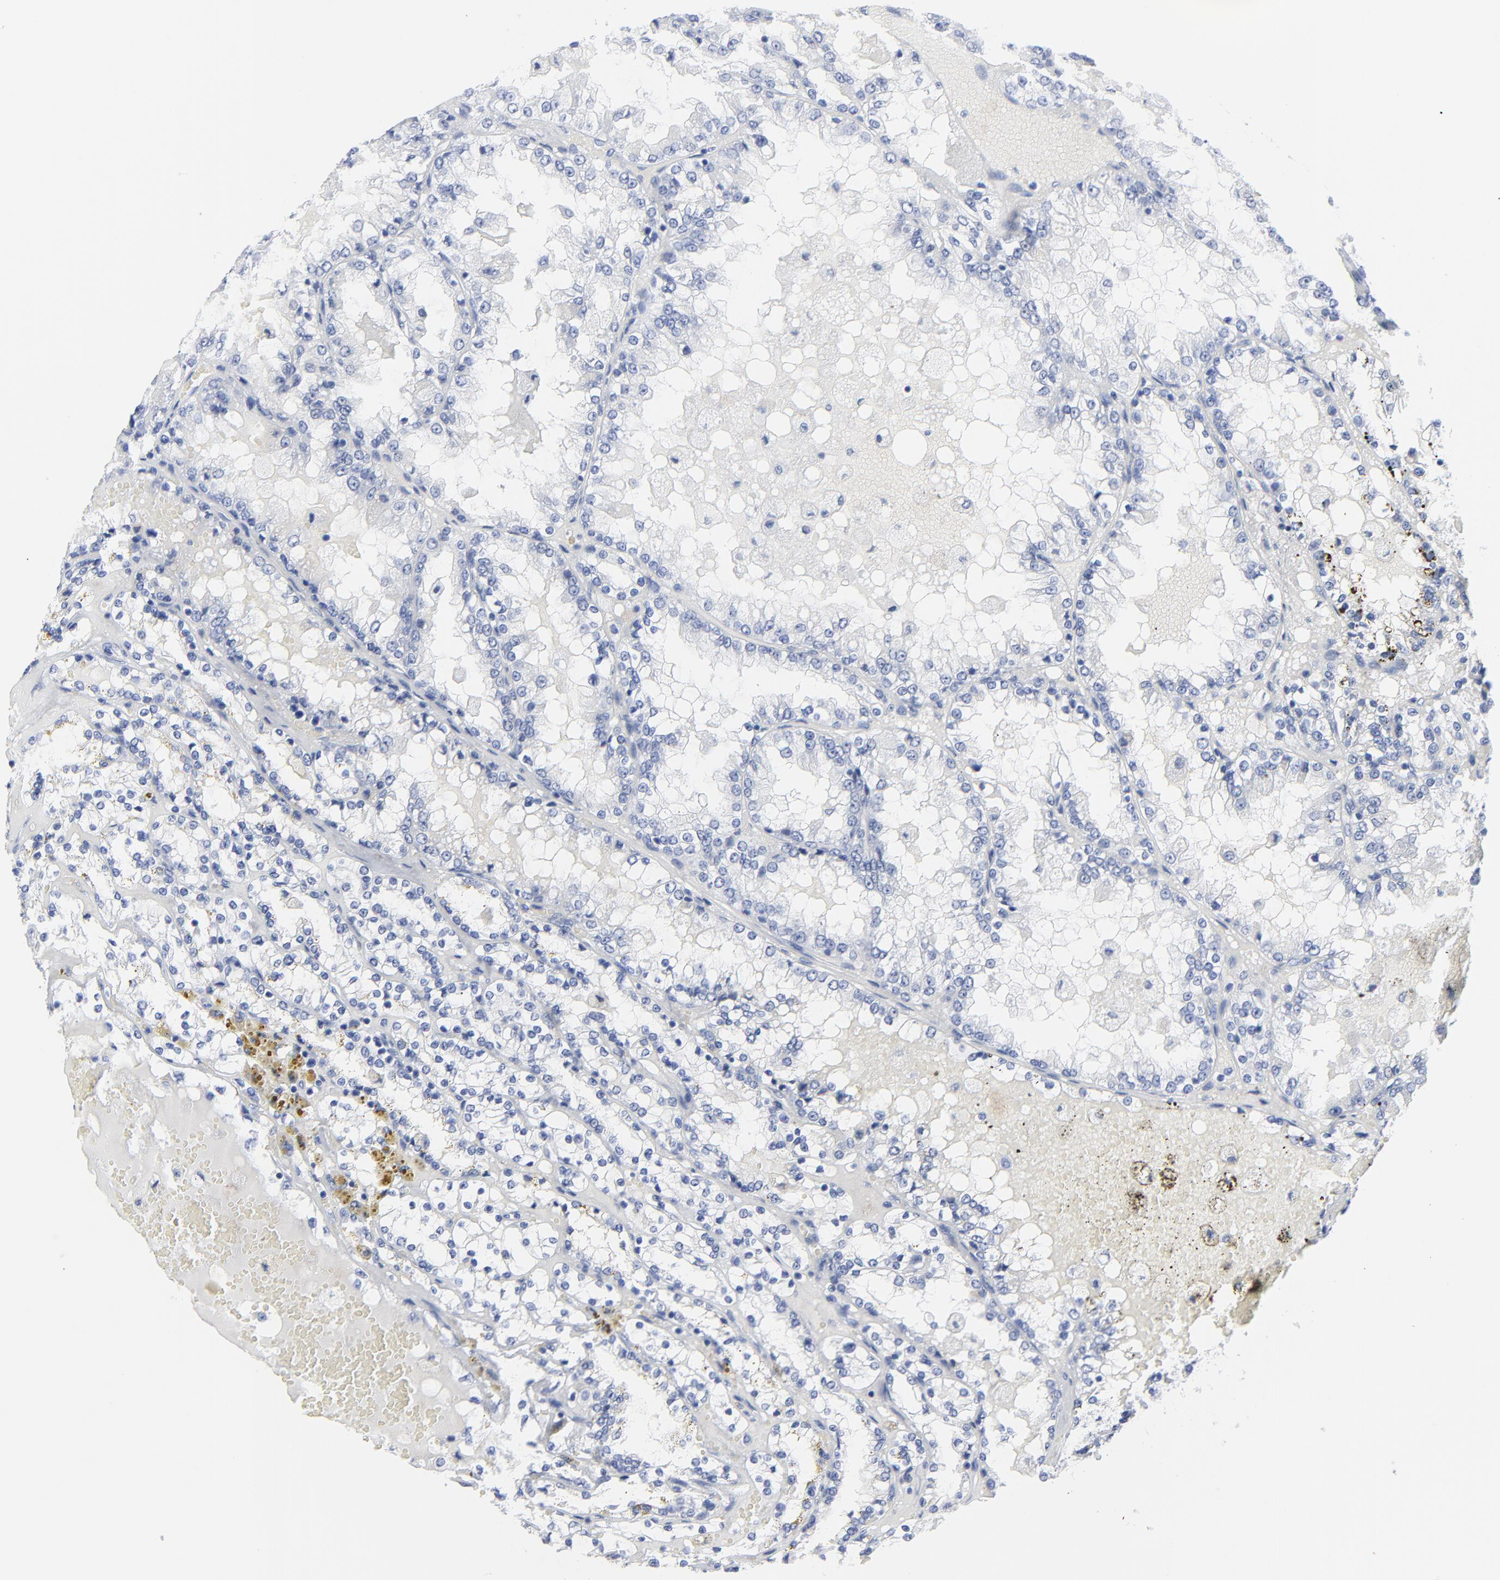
{"staining": {"intensity": "negative", "quantity": "none", "location": "none"}, "tissue": "renal cancer", "cell_type": "Tumor cells", "image_type": "cancer", "snomed": [{"axis": "morphology", "description": "Adenocarcinoma, NOS"}, {"axis": "topography", "description": "Kidney"}], "caption": "Histopathology image shows no significant protein positivity in tumor cells of renal adenocarcinoma. The staining is performed using DAB brown chromogen with nuclei counter-stained in using hematoxylin.", "gene": "STAT2", "patient": {"sex": "female", "age": 56}}